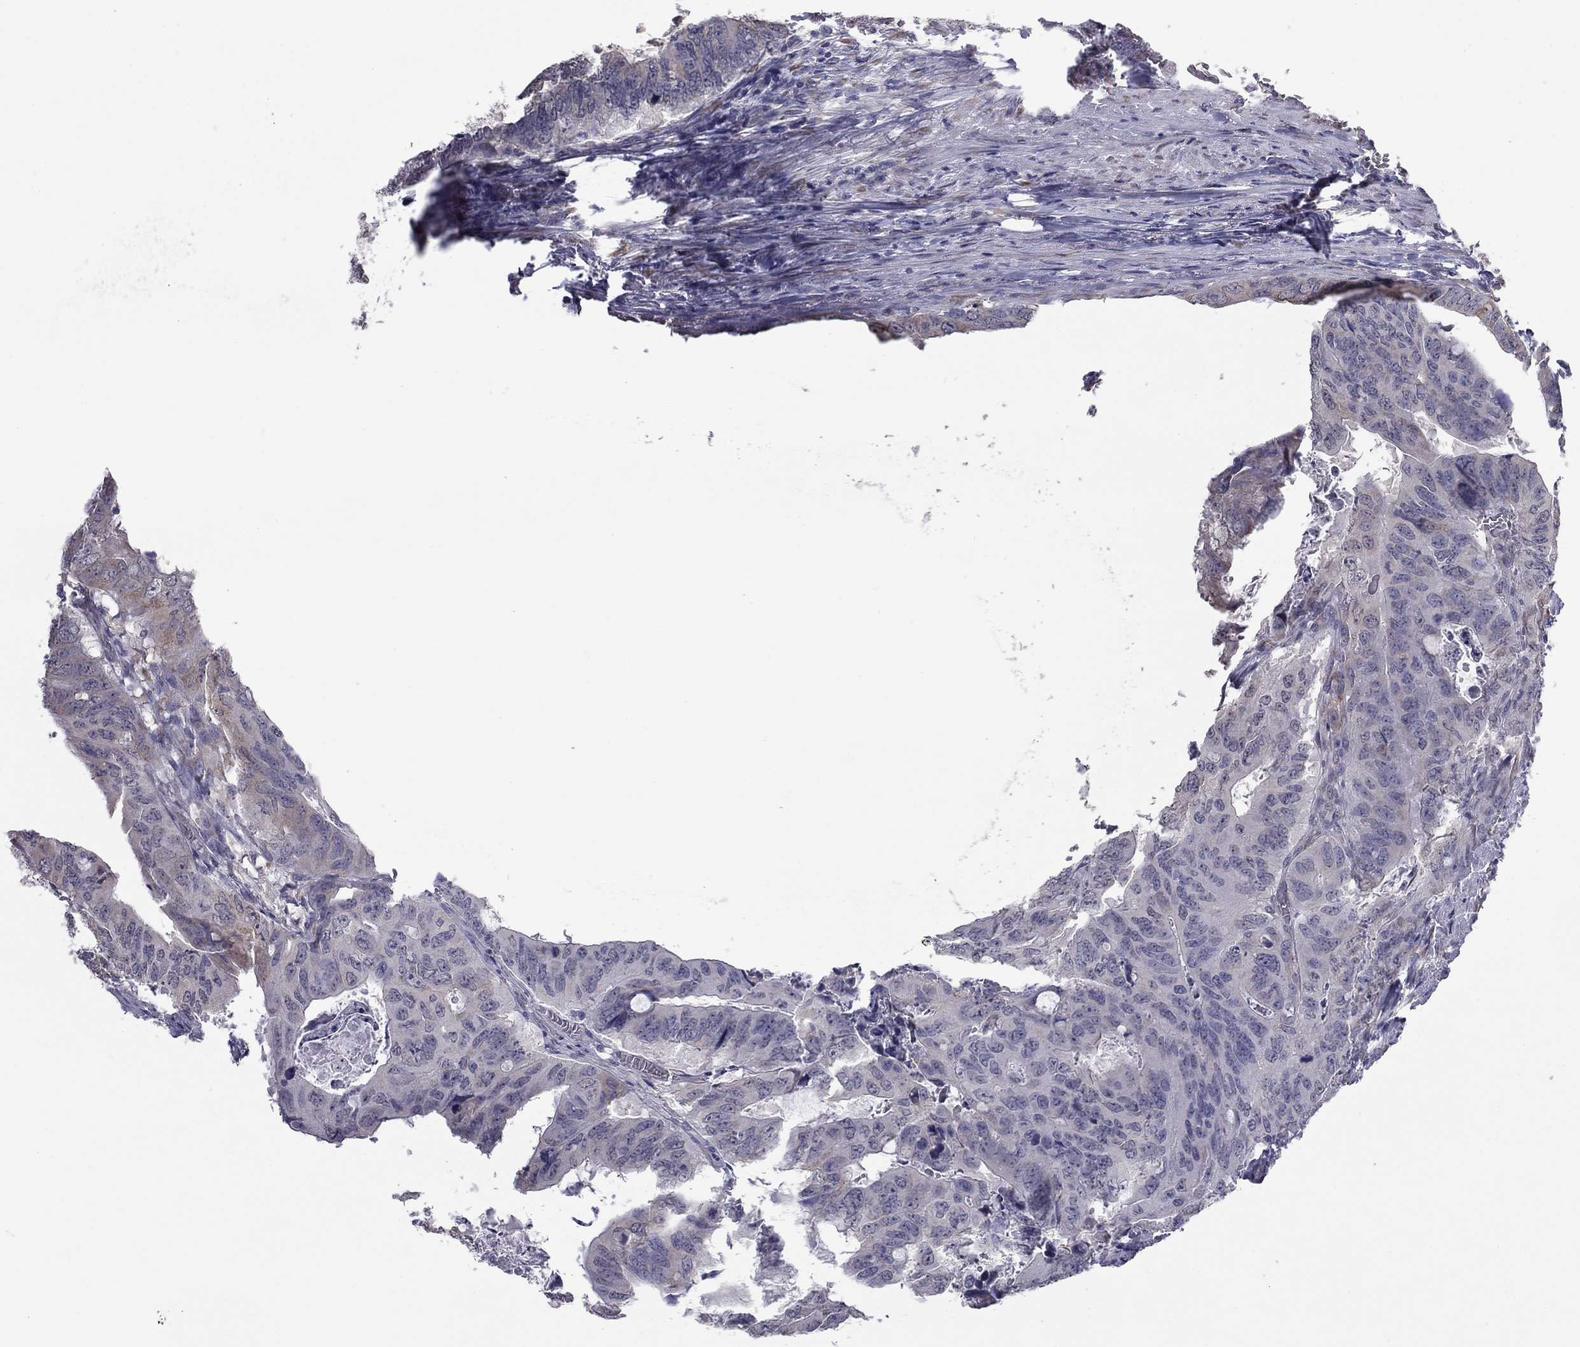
{"staining": {"intensity": "weak", "quantity": "<25%", "location": "cytoplasmic/membranous"}, "tissue": "colorectal cancer", "cell_type": "Tumor cells", "image_type": "cancer", "snomed": [{"axis": "morphology", "description": "Adenocarcinoma, NOS"}, {"axis": "topography", "description": "Colon"}], "caption": "Tumor cells show no significant positivity in adenocarcinoma (colorectal).", "gene": "PRRT2", "patient": {"sex": "male", "age": 79}}